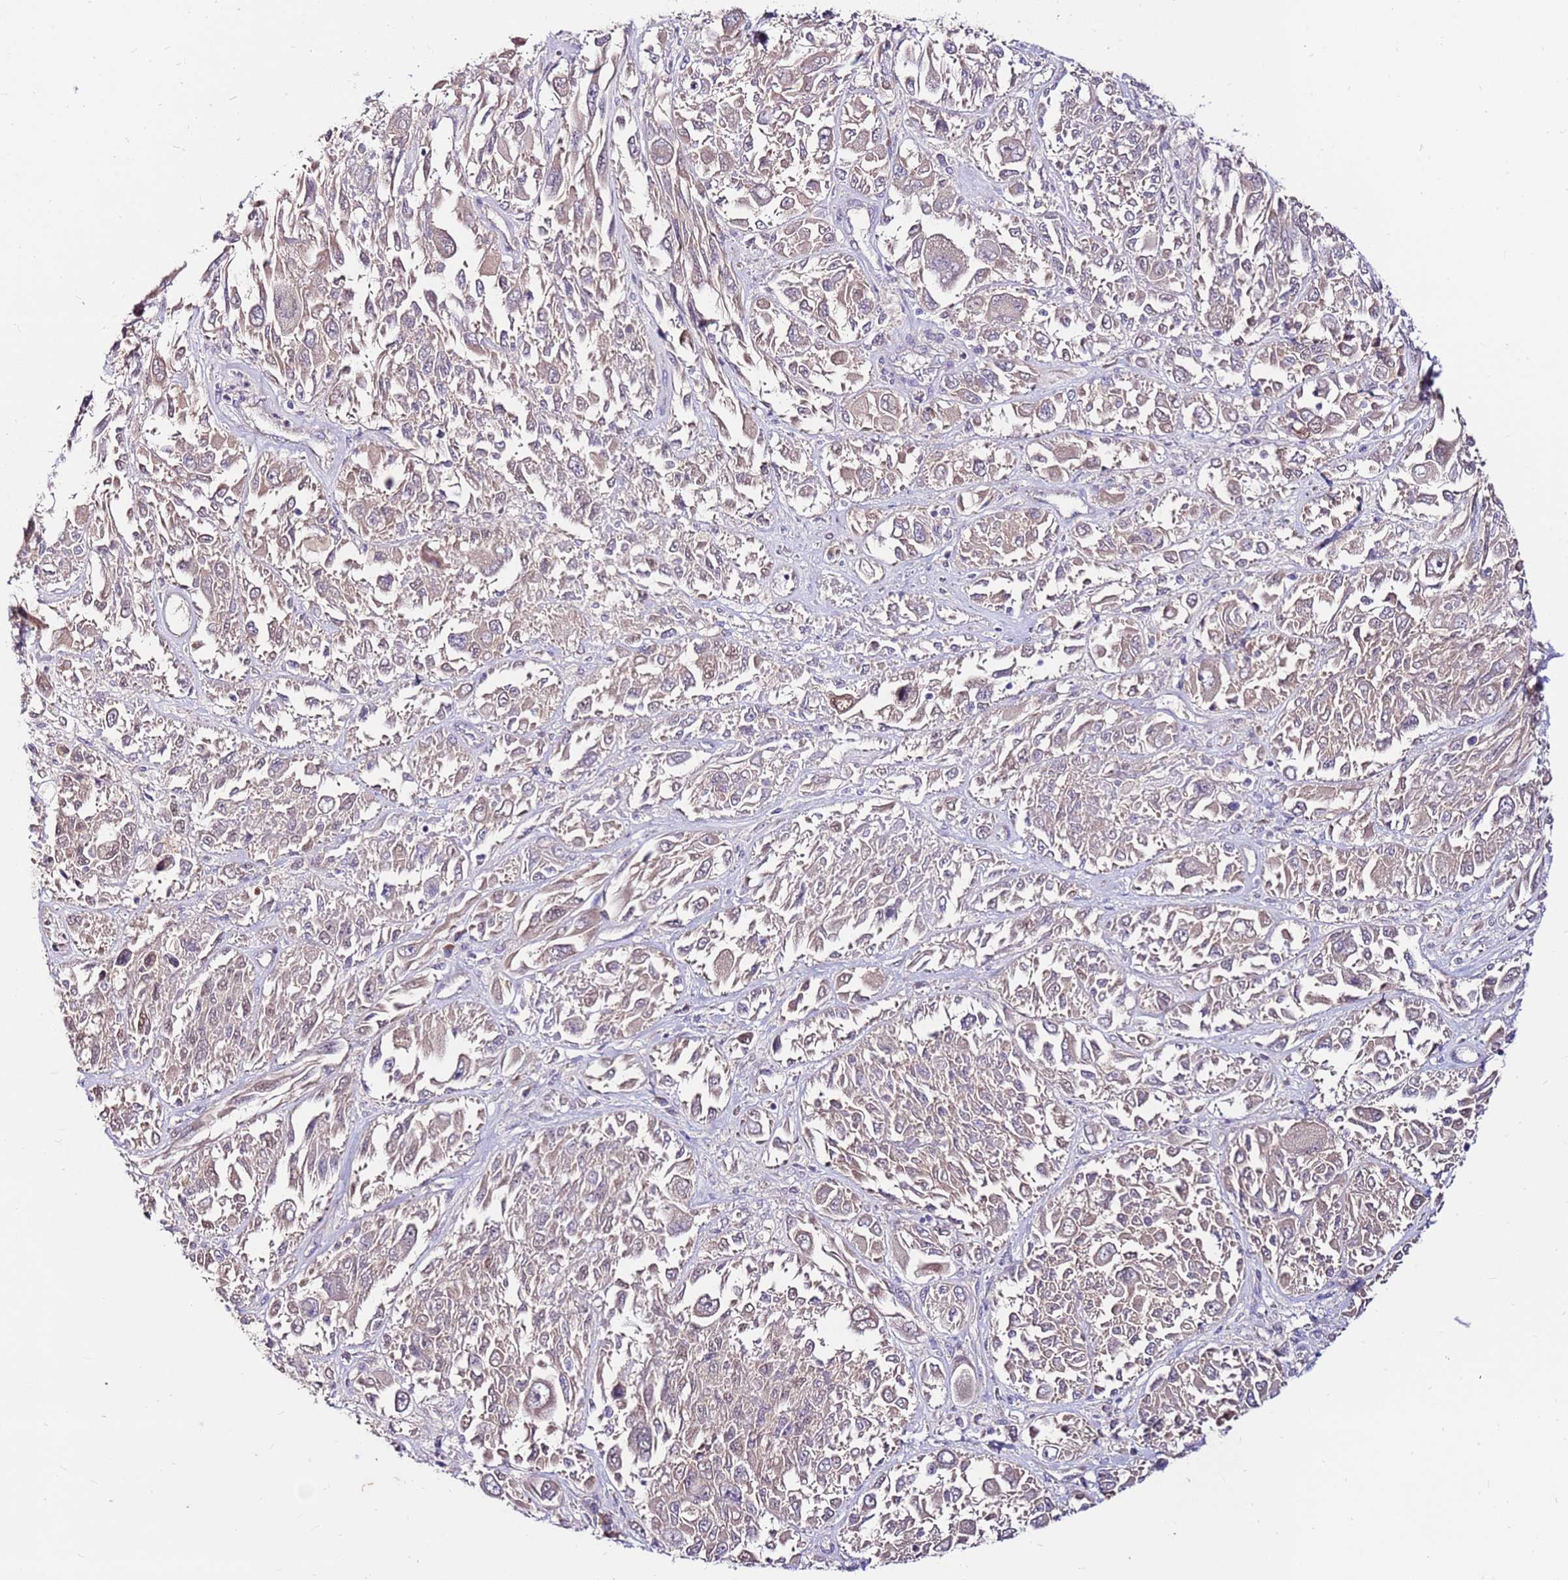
{"staining": {"intensity": "negative", "quantity": "none", "location": "none"}, "tissue": "melanoma", "cell_type": "Tumor cells", "image_type": "cancer", "snomed": [{"axis": "morphology", "description": "Malignant melanoma, NOS"}, {"axis": "topography", "description": "Skin"}], "caption": "Immunohistochemical staining of melanoma displays no significant staining in tumor cells.", "gene": "SLC44A4", "patient": {"sex": "female", "age": 91}}